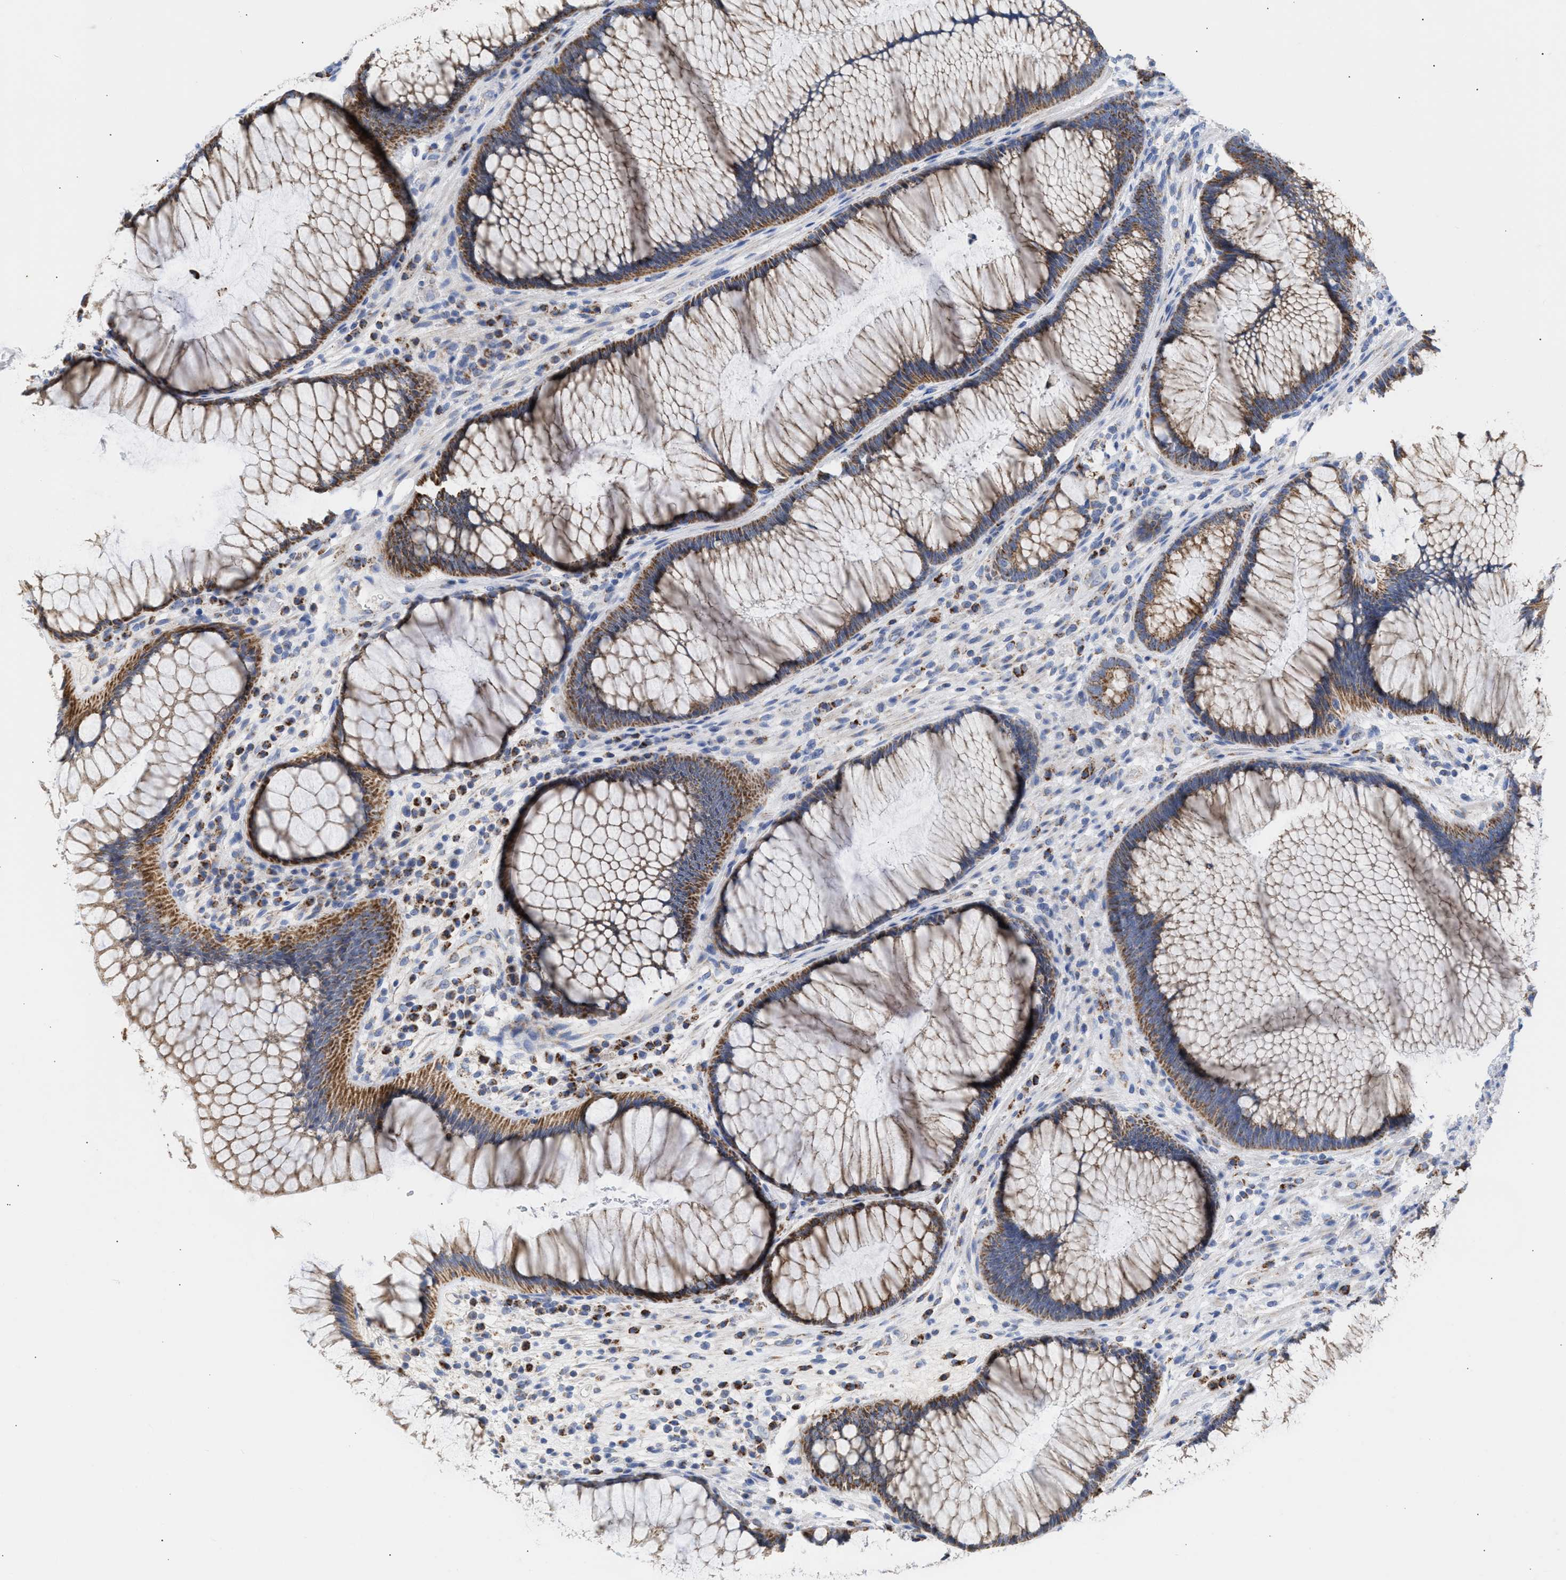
{"staining": {"intensity": "moderate", "quantity": ">75%", "location": "cytoplasmic/membranous"}, "tissue": "rectum", "cell_type": "Glandular cells", "image_type": "normal", "snomed": [{"axis": "morphology", "description": "Normal tissue, NOS"}, {"axis": "topography", "description": "Rectum"}], "caption": "A brown stain labels moderate cytoplasmic/membranous positivity of a protein in glandular cells of benign rectum. Nuclei are stained in blue.", "gene": "ACOT13", "patient": {"sex": "male", "age": 51}}